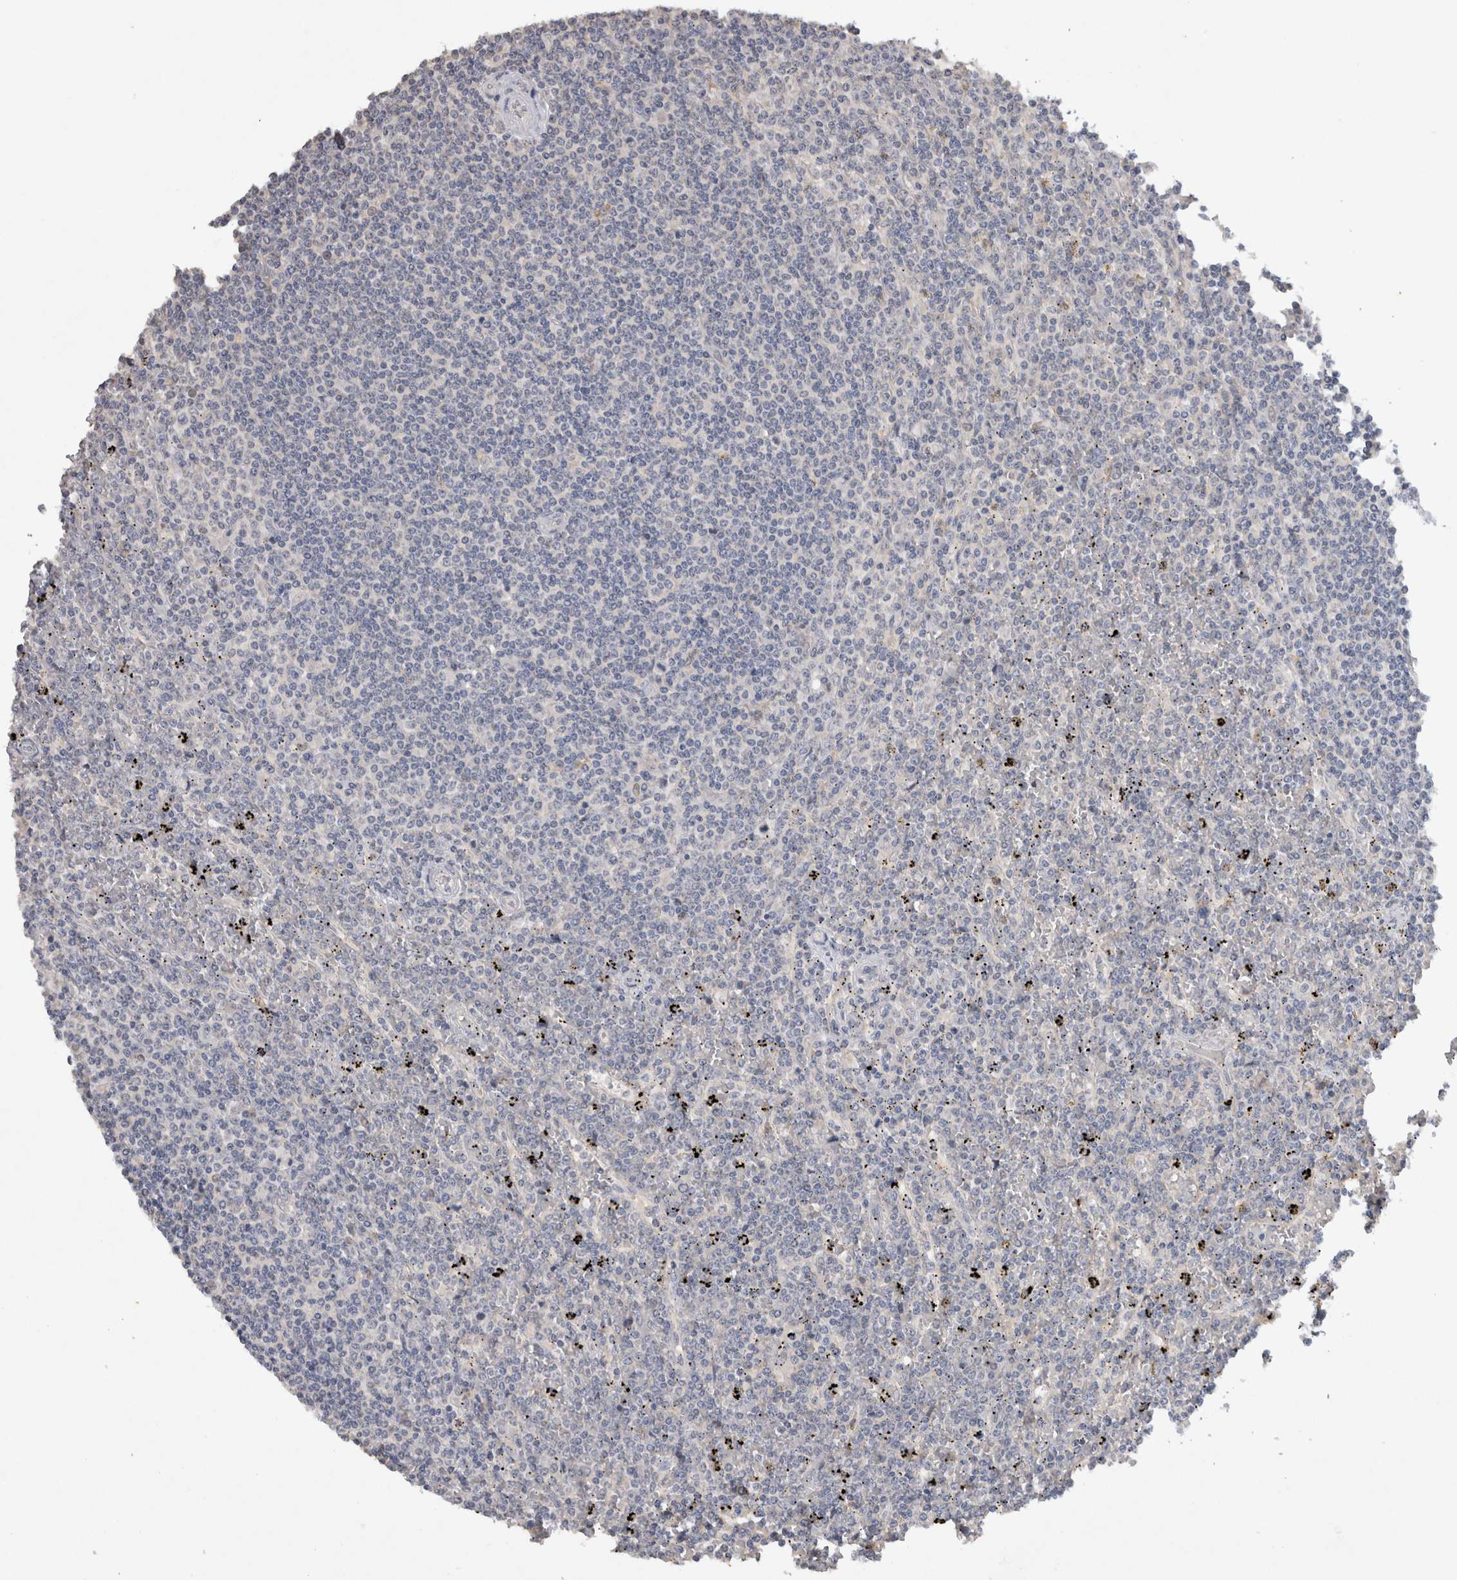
{"staining": {"intensity": "negative", "quantity": "none", "location": "none"}, "tissue": "lymphoma", "cell_type": "Tumor cells", "image_type": "cancer", "snomed": [{"axis": "morphology", "description": "Malignant lymphoma, non-Hodgkin's type, Low grade"}, {"axis": "topography", "description": "Spleen"}], "caption": "Low-grade malignant lymphoma, non-Hodgkin's type was stained to show a protein in brown. There is no significant staining in tumor cells. (Brightfield microscopy of DAB IHC at high magnification).", "gene": "HEXD", "patient": {"sex": "female", "age": 19}}